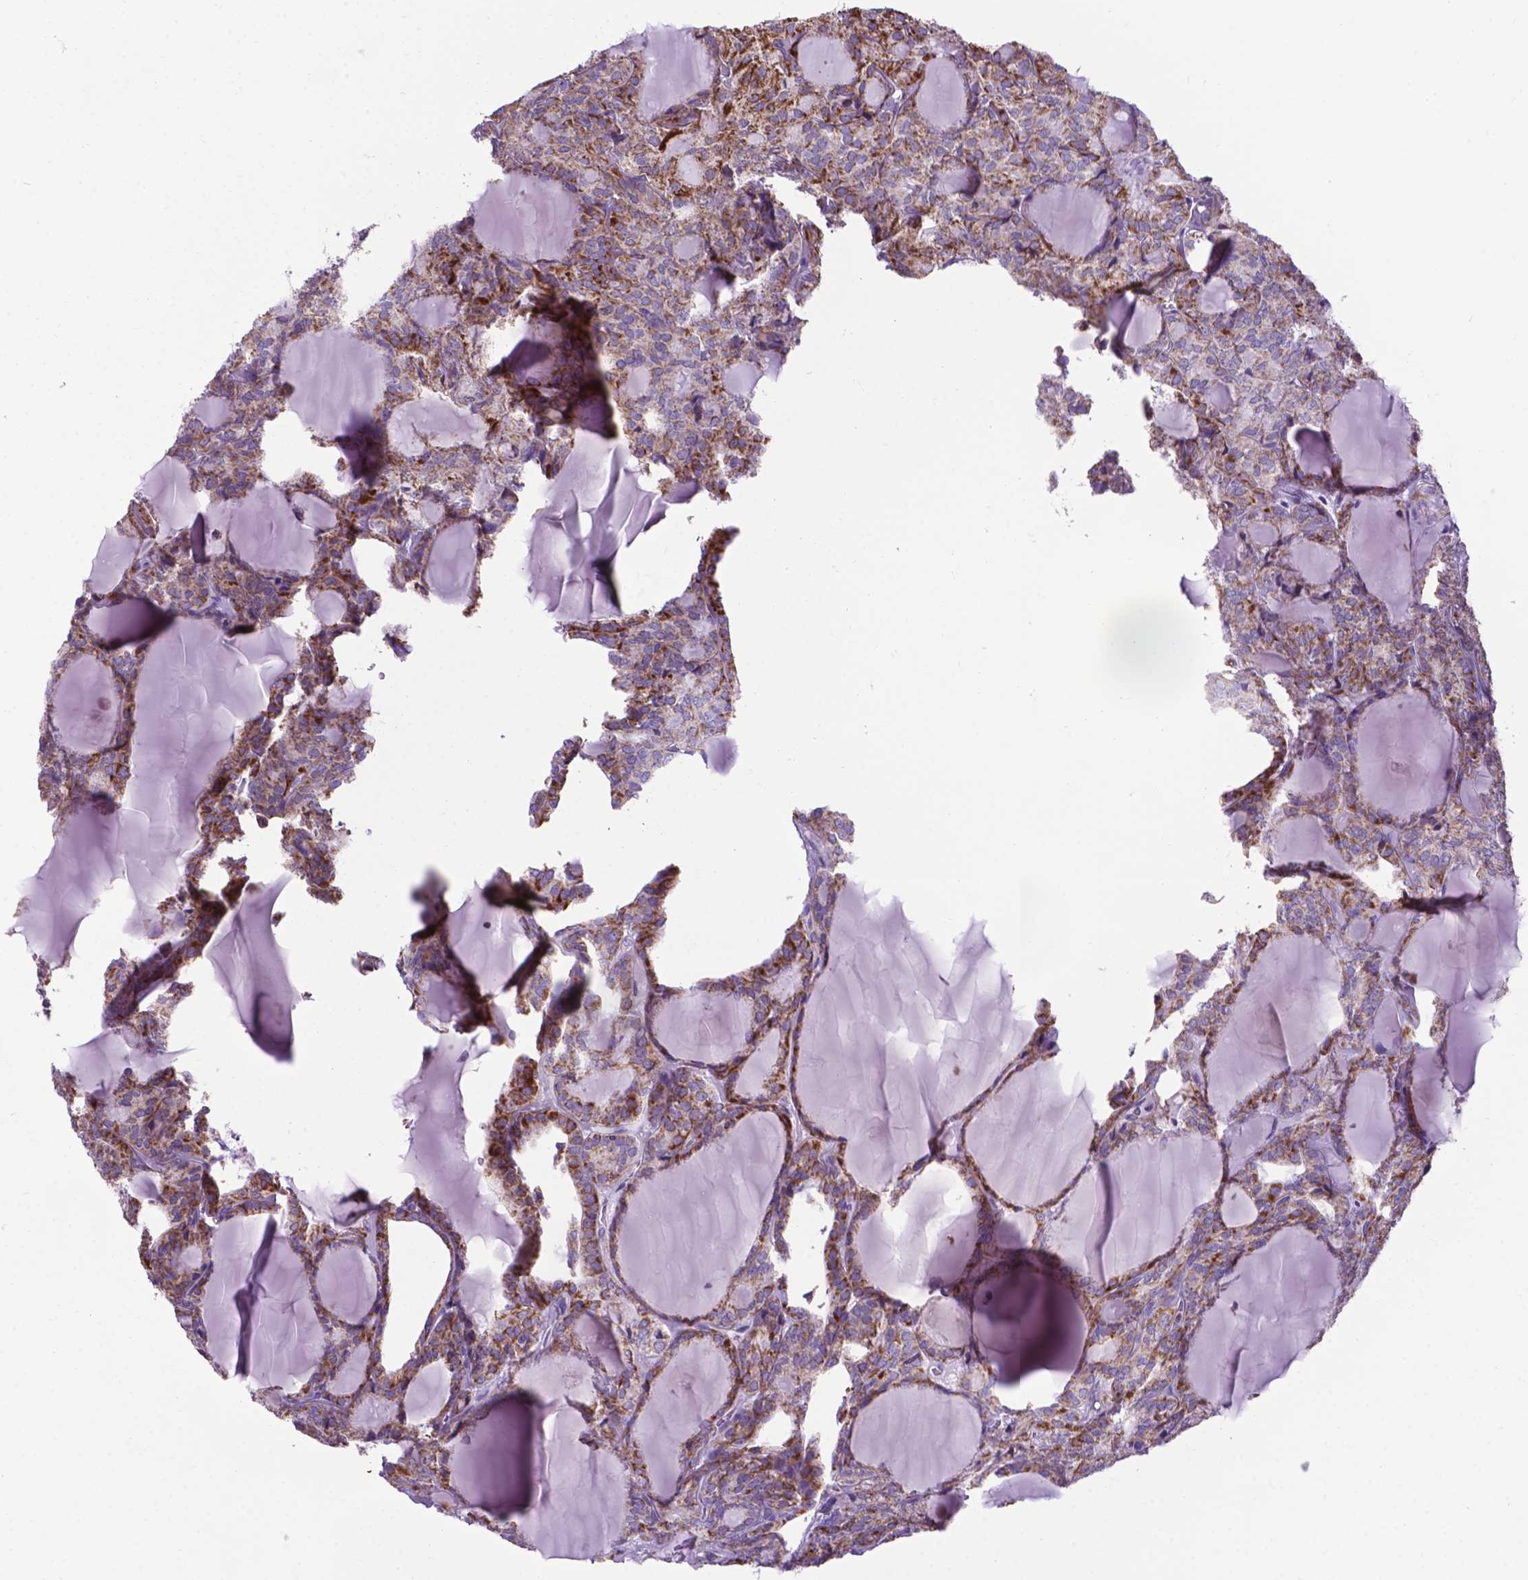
{"staining": {"intensity": "moderate", "quantity": ">75%", "location": "cytoplasmic/membranous"}, "tissue": "thyroid cancer", "cell_type": "Tumor cells", "image_type": "cancer", "snomed": [{"axis": "morphology", "description": "Follicular adenoma carcinoma, NOS"}, {"axis": "topography", "description": "Thyroid gland"}], "caption": "Thyroid follicular adenoma carcinoma was stained to show a protein in brown. There is medium levels of moderate cytoplasmic/membranous staining in approximately >75% of tumor cells. The protein of interest is stained brown, and the nuclei are stained in blue (DAB IHC with brightfield microscopy, high magnification).", "gene": "POU3F3", "patient": {"sex": "male", "age": 74}}